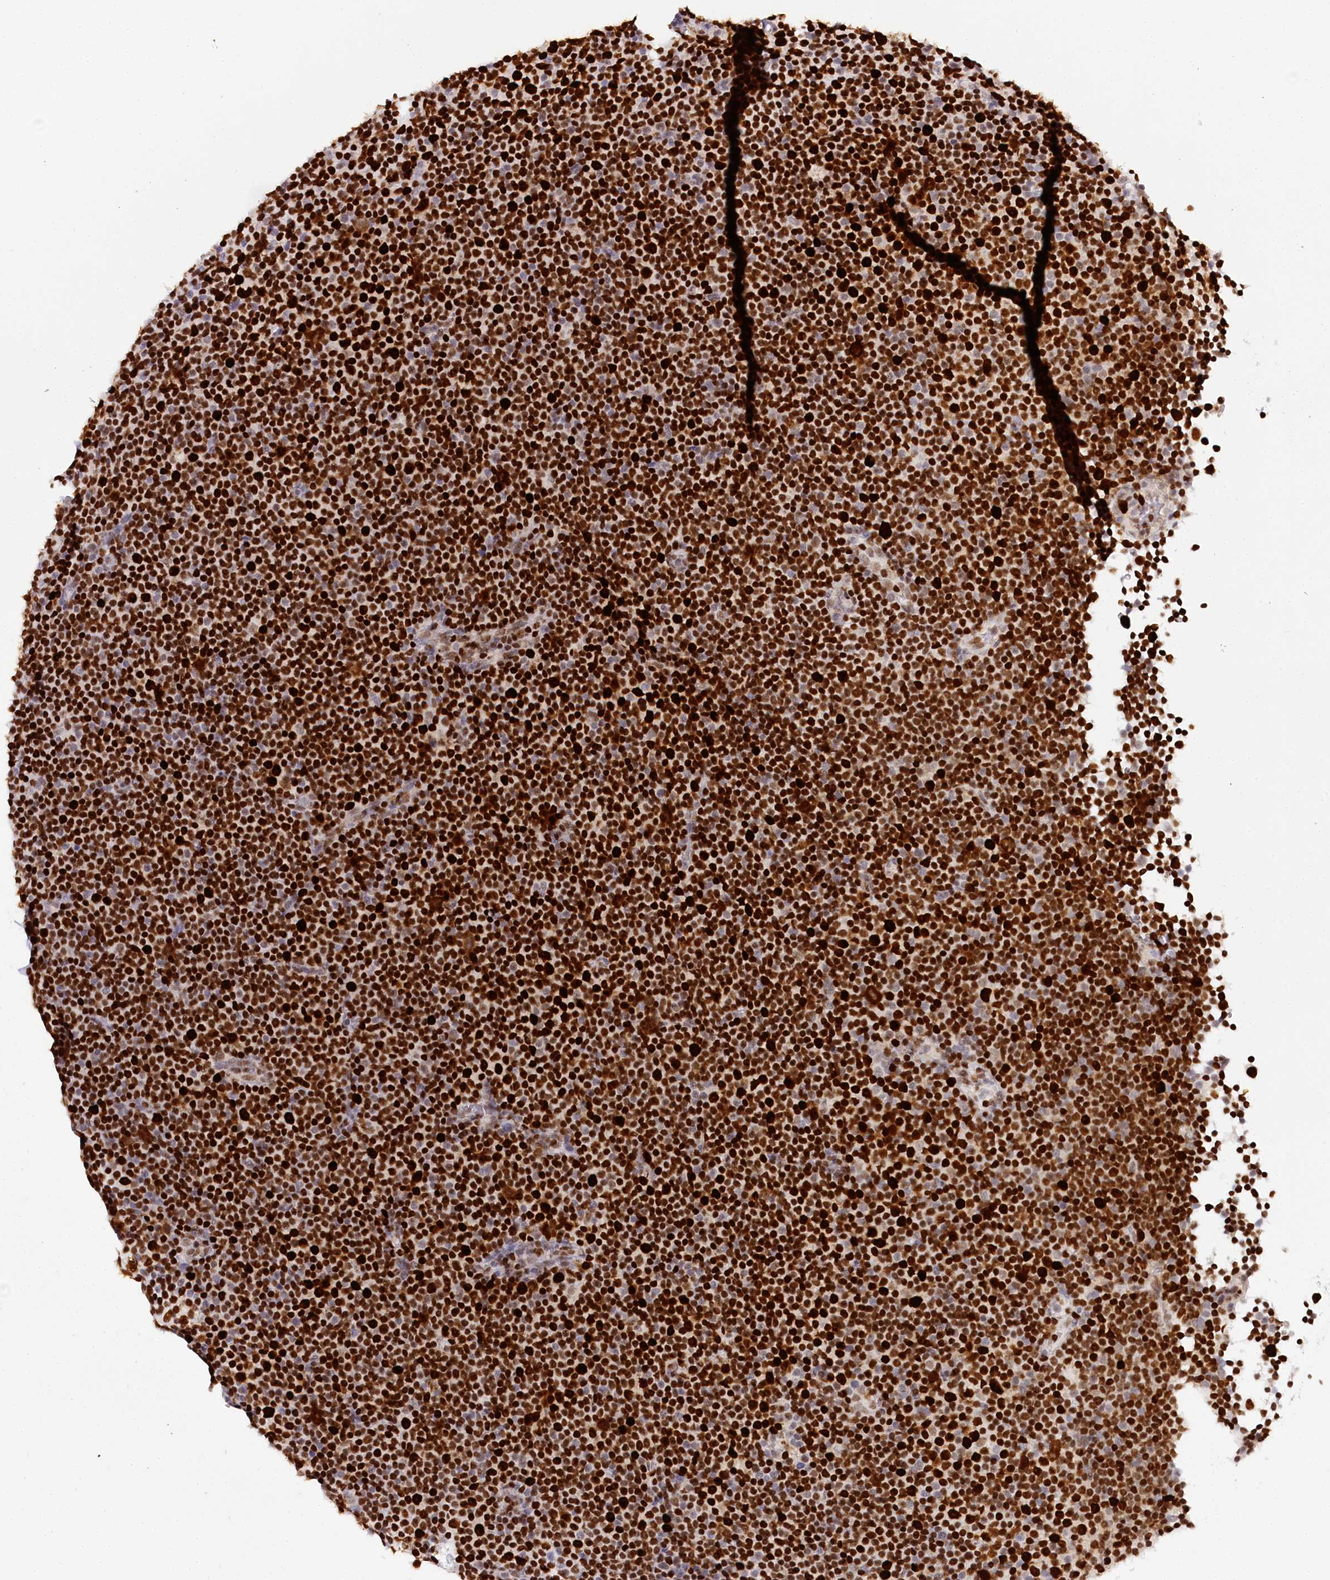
{"staining": {"intensity": "strong", "quantity": ">75%", "location": "nuclear"}, "tissue": "lymphoma", "cell_type": "Tumor cells", "image_type": "cancer", "snomed": [{"axis": "morphology", "description": "Malignant lymphoma, non-Hodgkin's type, Low grade"}, {"axis": "topography", "description": "Lymph node"}], "caption": "Immunohistochemical staining of lymphoma reveals strong nuclear protein staining in about >75% of tumor cells.", "gene": "TP53", "patient": {"sex": "female", "age": 67}}